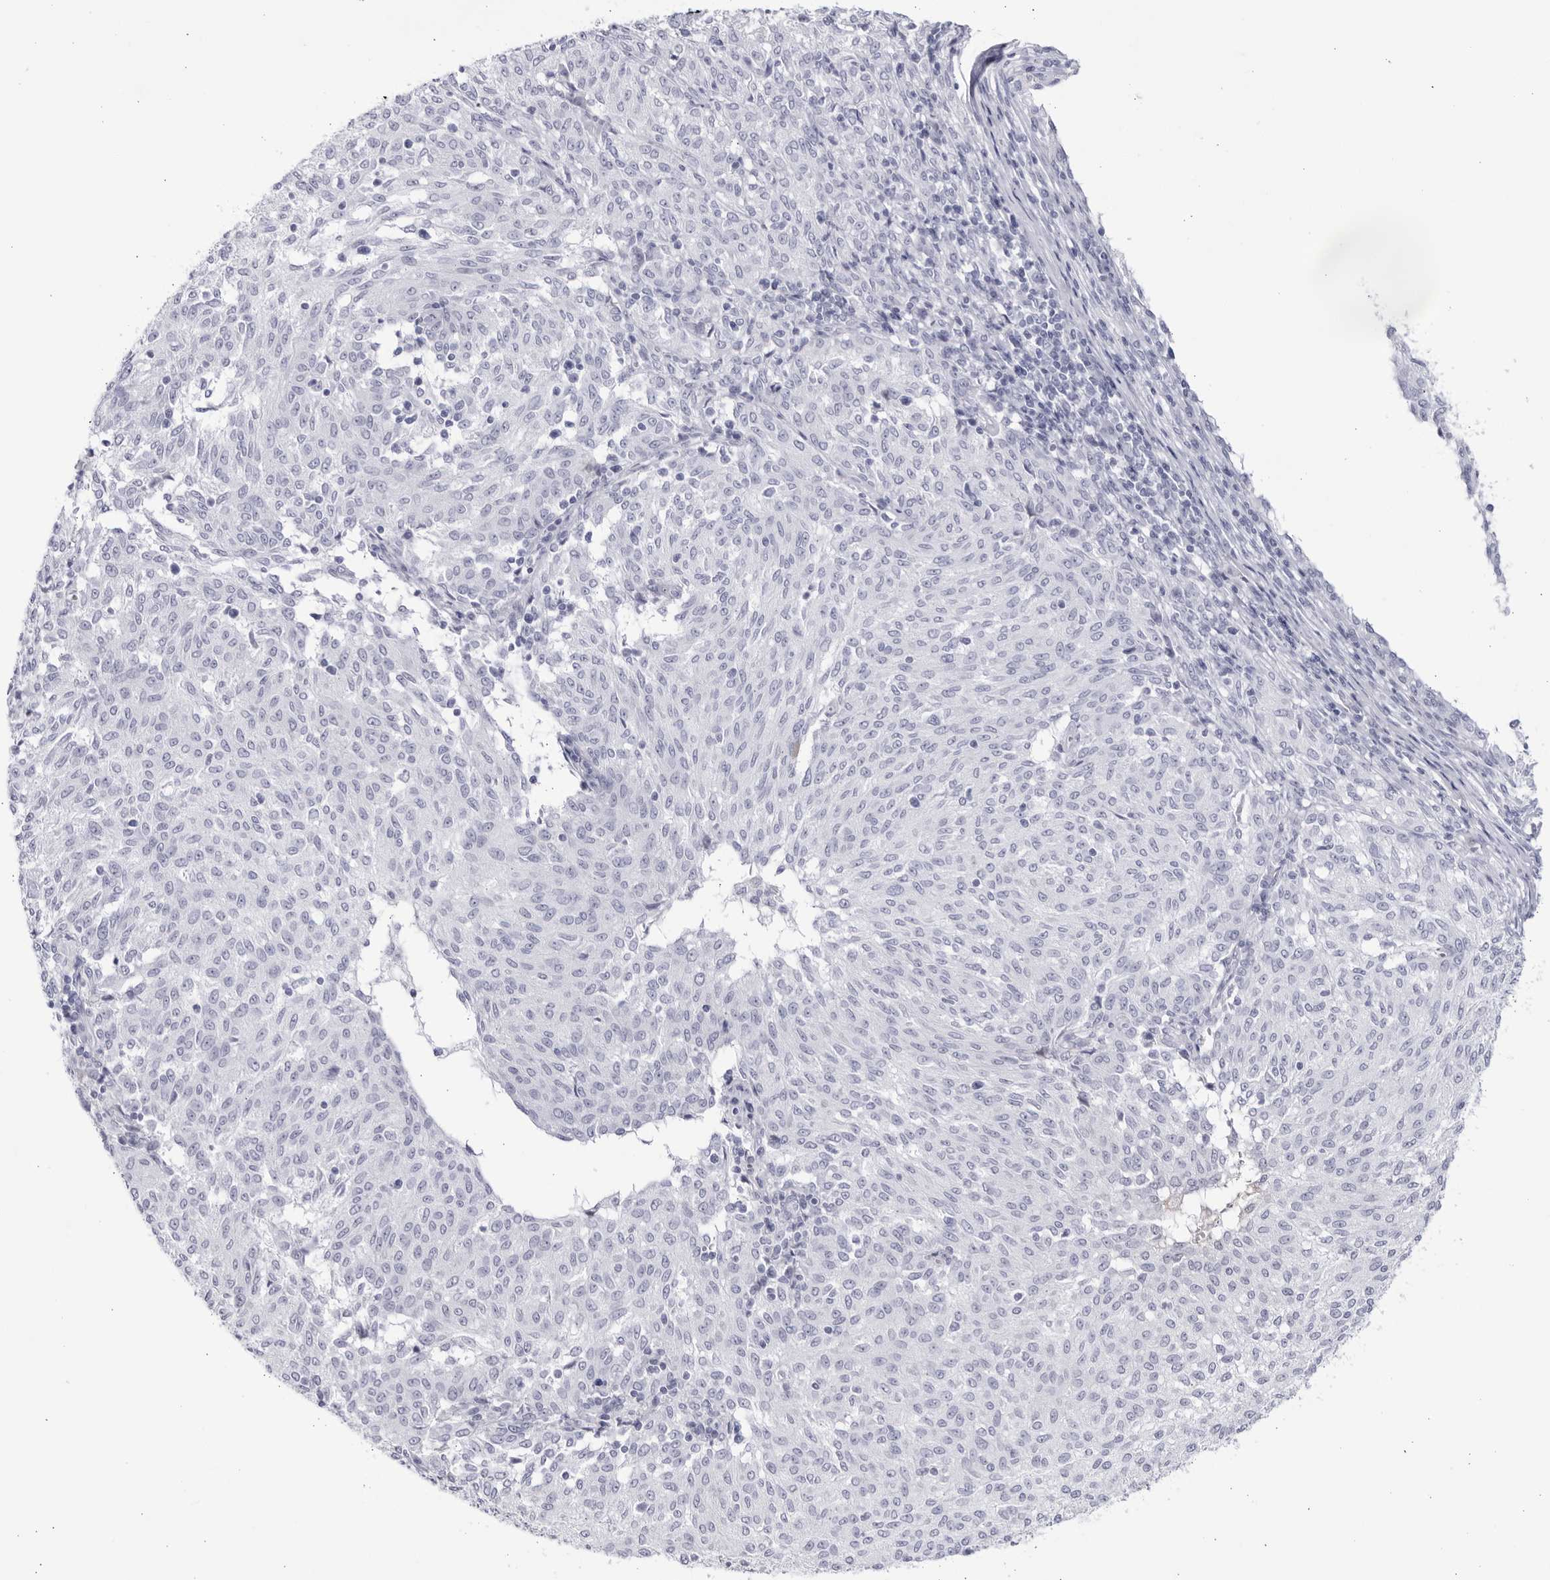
{"staining": {"intensity": "negative", "quantity": "none", "location": "none"}, "tissue": "melanoma", "cell_type": "Tumor cells", "image_type": "cancer", "snomed": [{"axis": "morphology", "description": "Malignant melanoma, NOS"}, {"axis": "topography", "description": "Skin"}], "caption": "A micrograph of human malignant melanoma is negative for staining in tumor cells.", "gene": "CNBD1", "patient": {"sex": "female", "age": 72}}